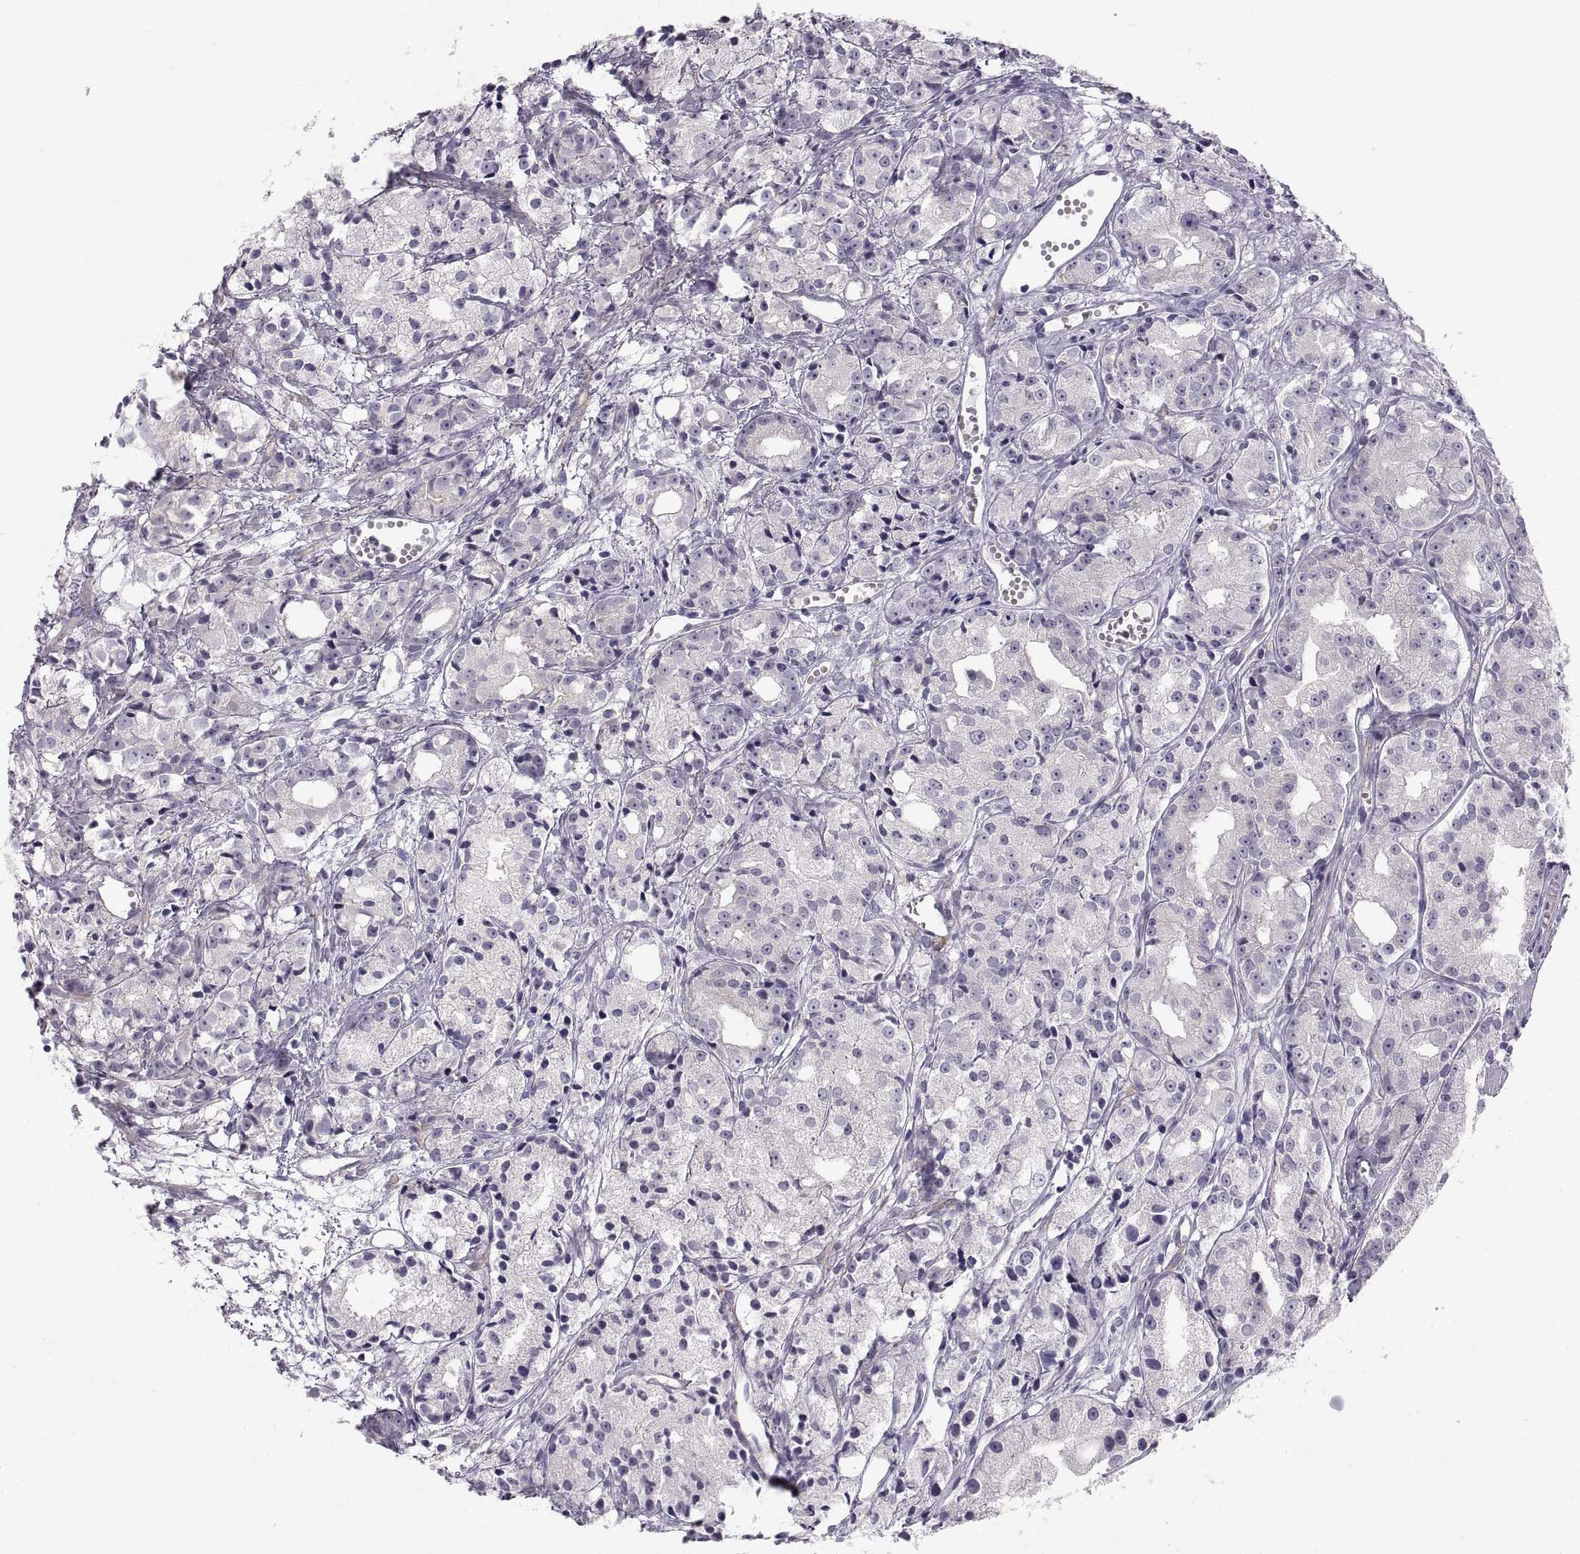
{"staining": {"intensity": "negative", "quantity": "none", "location": "none"}, "tissue": "prostate cancer", "cell_type": "Tumor cells", "image_type": "cancer", "snomed": [{"axis": "morphology", "description": "Adenocarcinoma, Medium grade"}, {"axis": "topography", "description": "Prostate"}], "caption": "Micrograph shows no significant protein positivity in tumor cells of prostate cancer.", "gene": "ZNF185", "patient": {"sex": "male", "age": 74}}